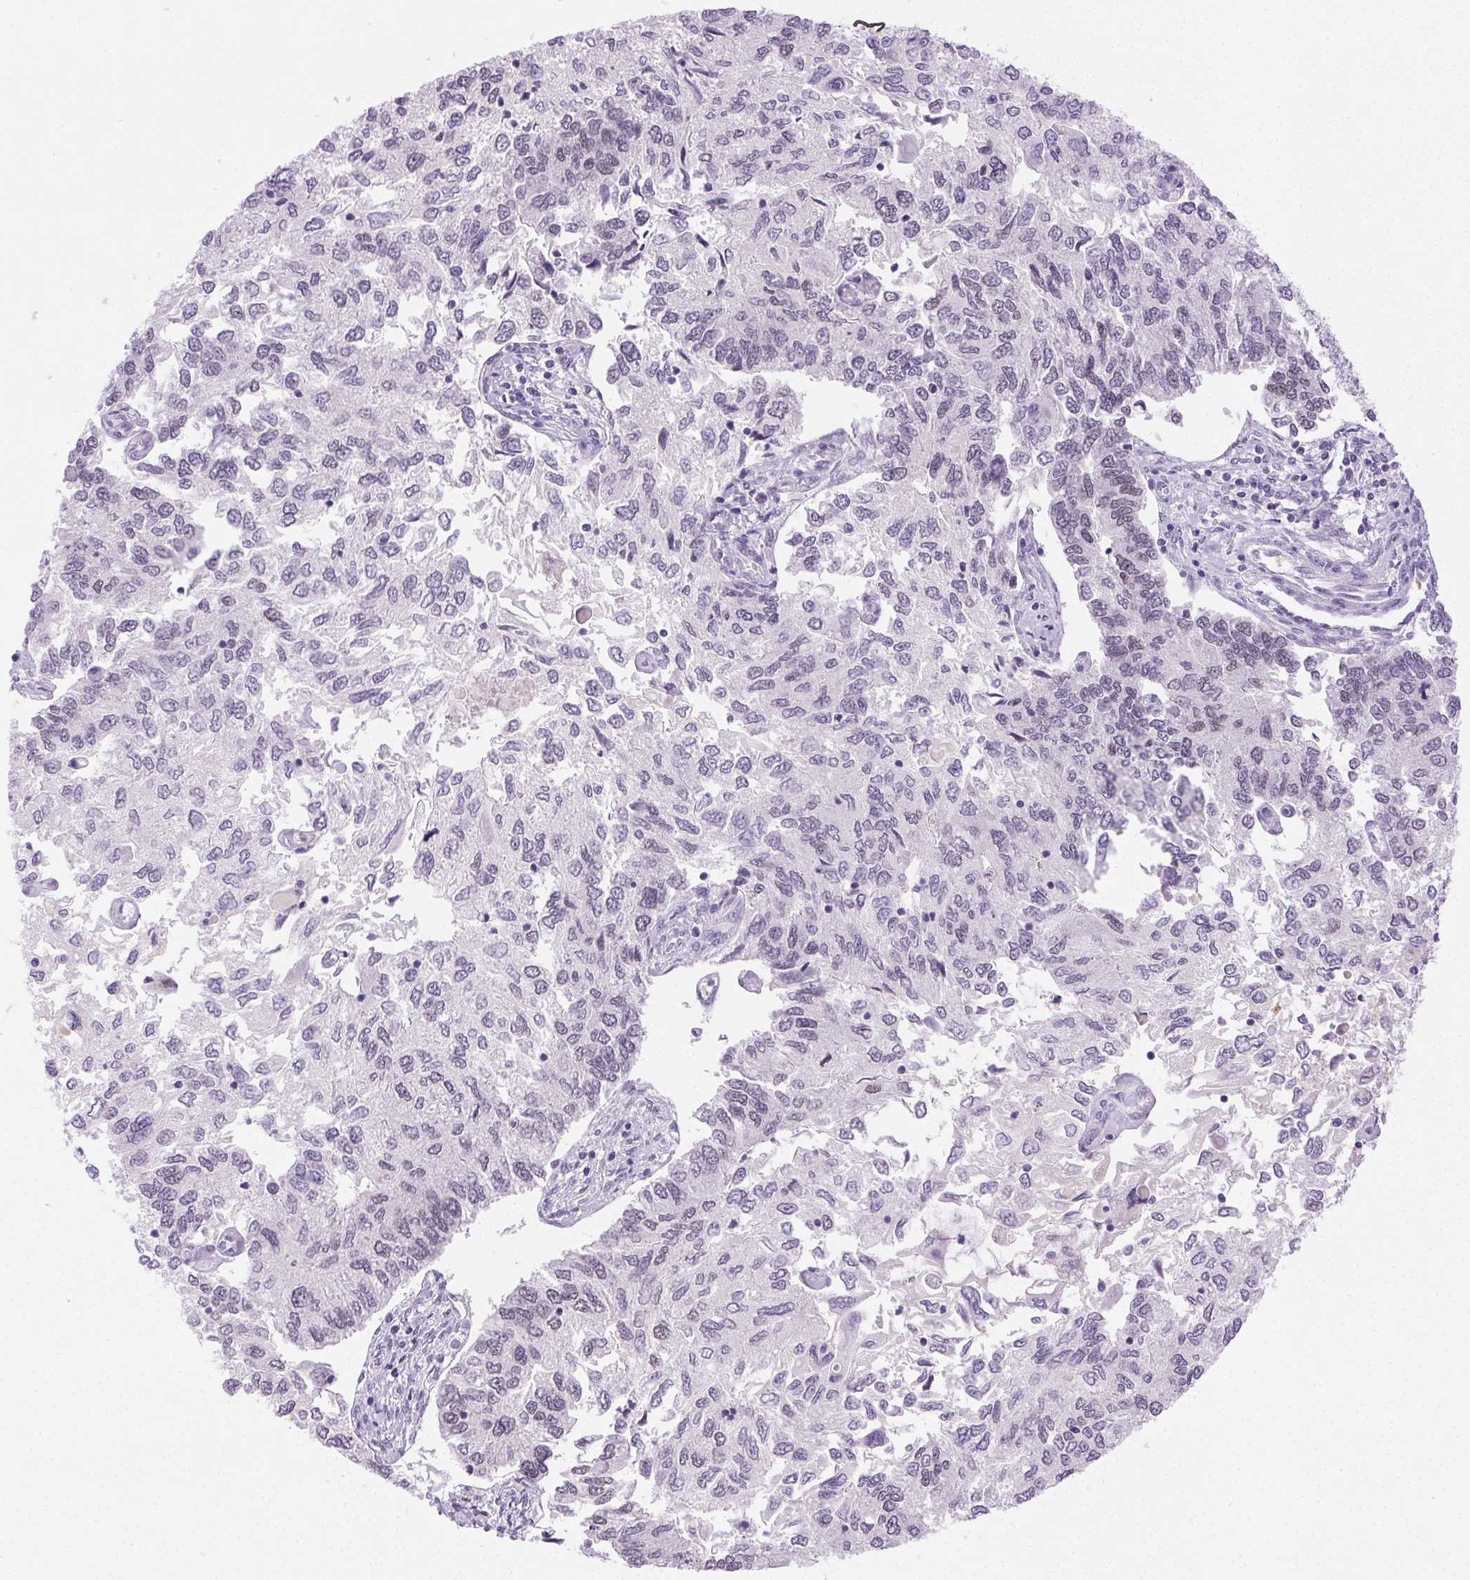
{"staining": {"intensity": "moderate", "quantity": "<25%", "location": "nuclear"}, "tissue": "endometrial cancer", "cell_type": "Tumor cells", "image_type": "cancer", "snomed": [{"axis": "morphology", "description": "Carcinoma, NOS"}, {"axis": "topography", "description": "Uterus"}], "caption": "This photomicrograph reveals endometrial cancer (carcinoma) stained with immunohistochemistry to label a protein in brown. The nuclear of tumor cells show moderate positivity for the protein. Nuclei are counter-stained blue.", "gene": "EMX2", "patient": {"sex": "female", "age": 76}}